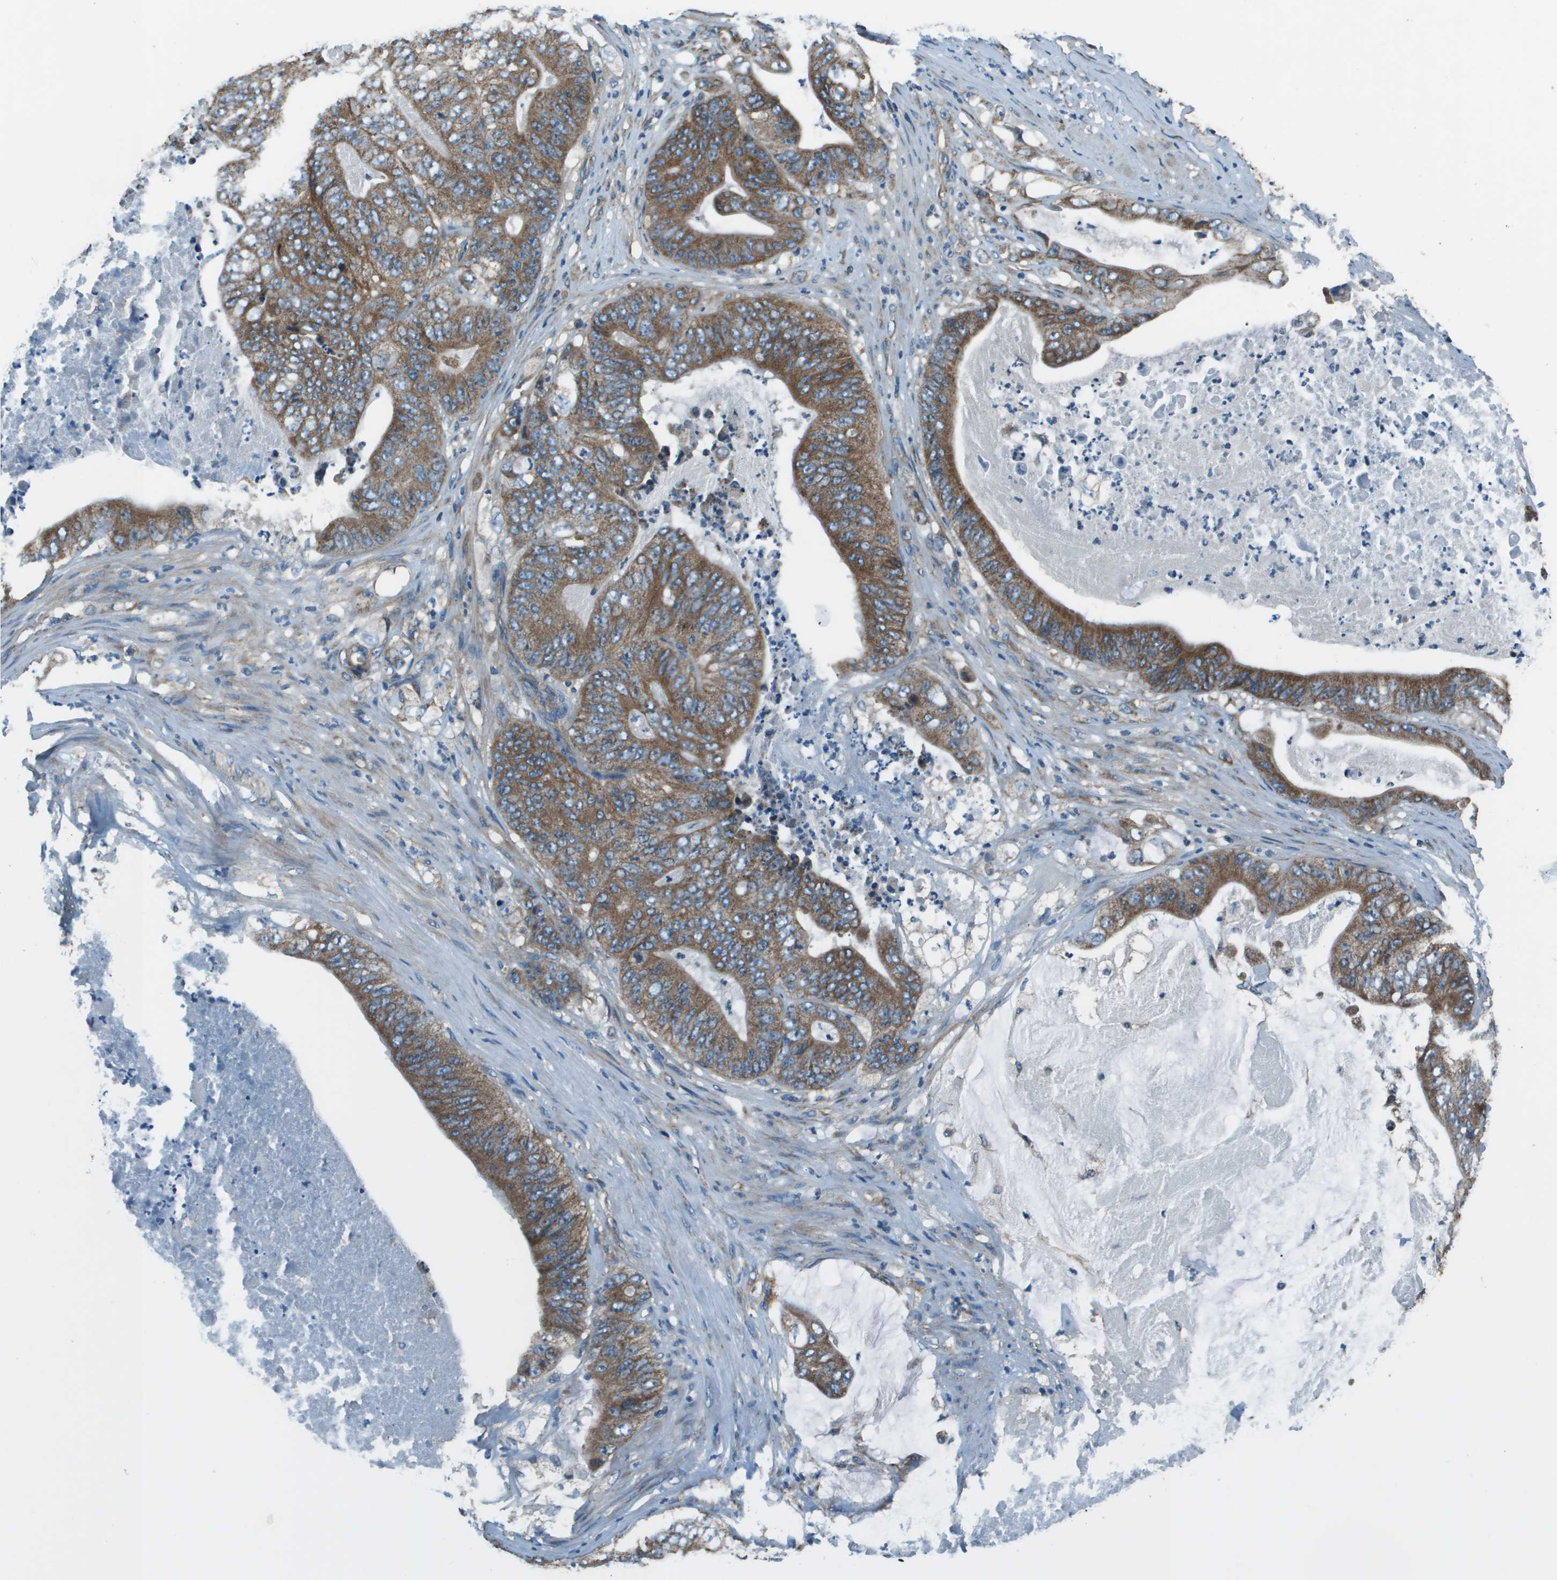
{"staining": {"intensity": "moderate", "quantity": ">75%", "location": "cytoplasmic/membranous"}, "tissue": "stomach cancer", "cell_type": "Tumor cells", "image_type": "cancer", "snomed": [{"axis": "morphology", "description": "Adenocarcinoma, NOS"}, {"axis": "topography", "description": "Stomach"}], "caption": "Tumor cells exhibit moderate cytoplasmic/membranous staining in about >75% of cells in stomach cancer (adenocarcinoma).", "gene": "TMEM51", "patient": {"sex": "female", "age": 73}}